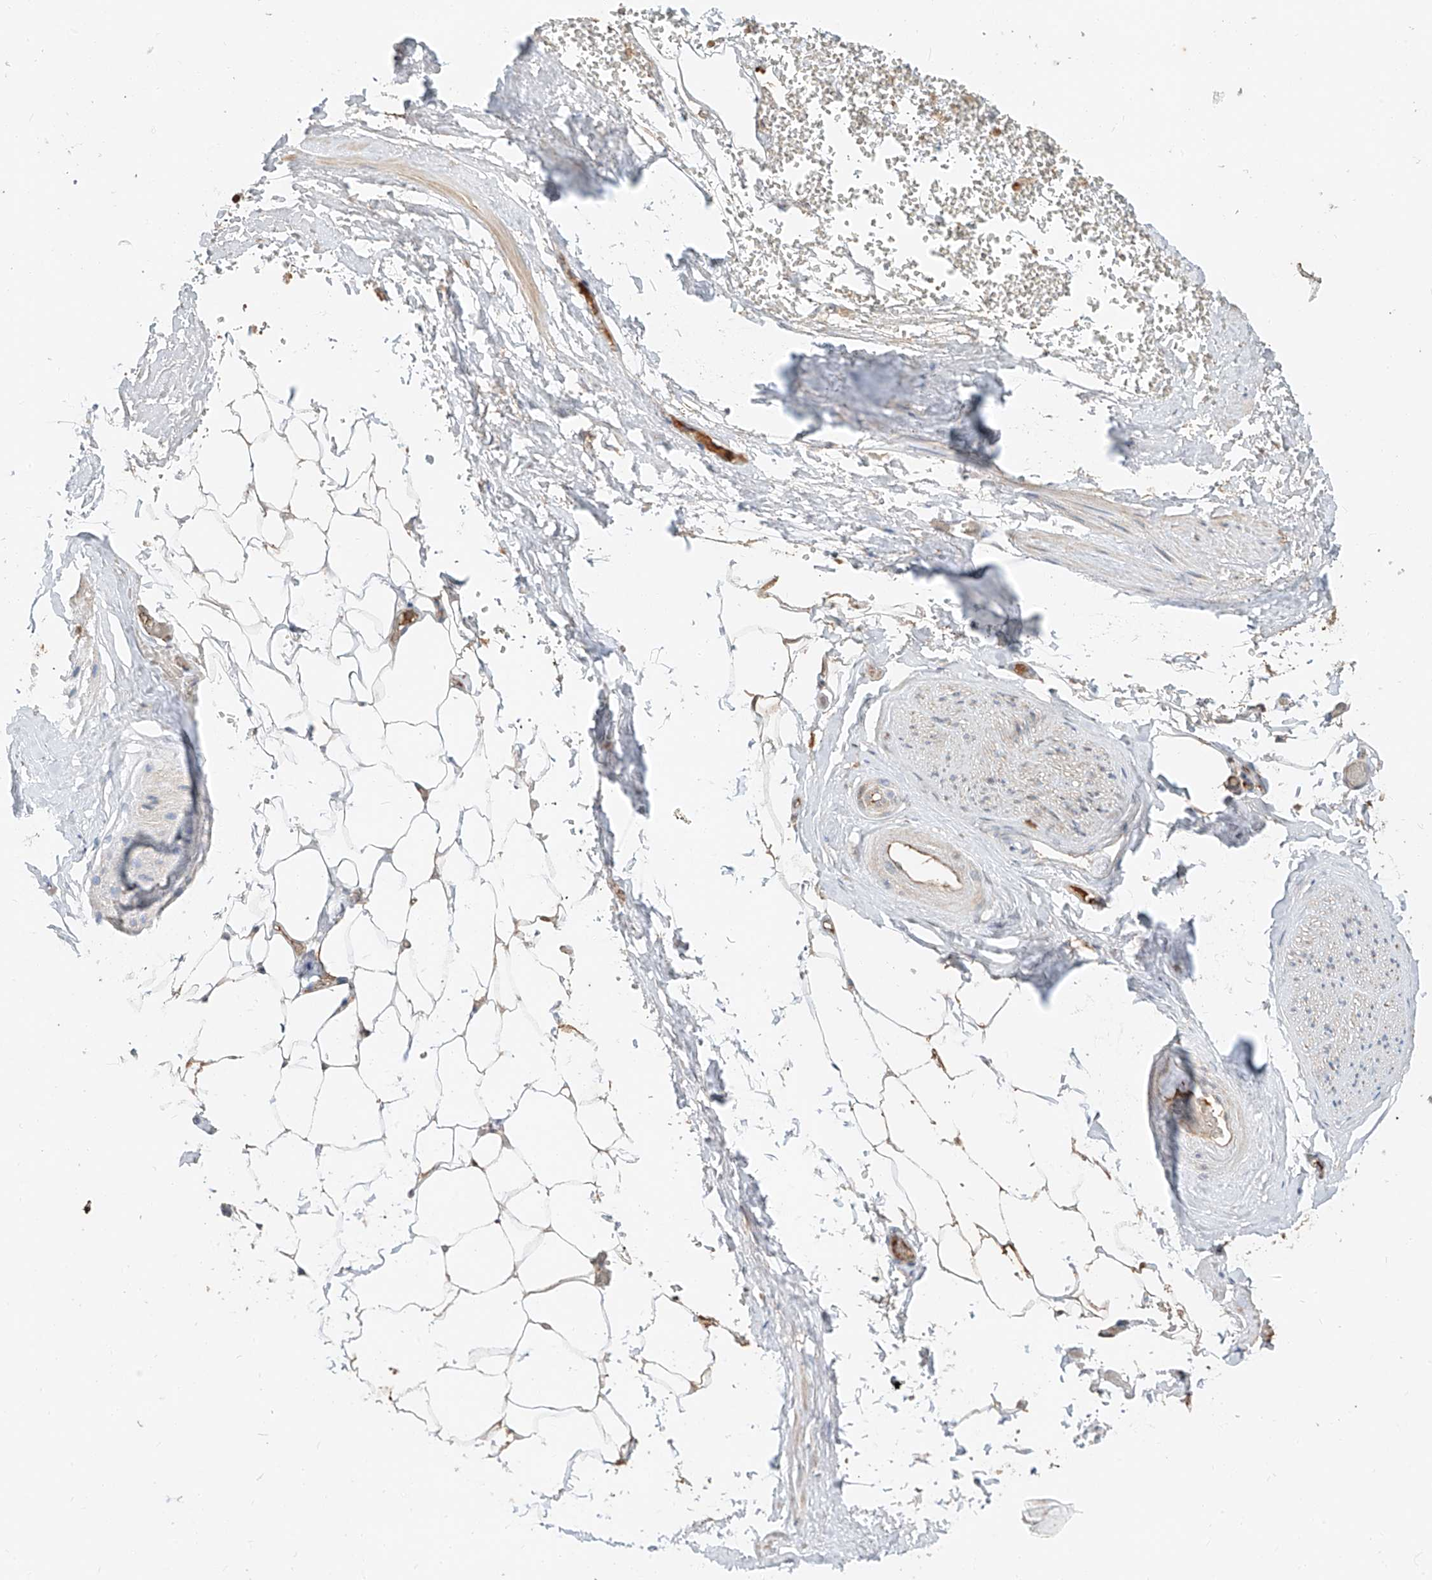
{"staining": {"intensity": "weak", "quantity": ">75%", "location": "cytoplasmic/membranous"}, "tissue": "adipose tissue", "cell_type": "Adipocytes", "image_type": "normal", "snomed": [{"axis": "morphology", "description": "Normal tissue, NOS"}, {"axis": "morphology", "description": "Adenocarcinoma, Low grade"}, {"axis": "topography", "description": "Prostate"}, {"axis": "topography", "description": "Peripheral nerve tissue"}], "caption": "DAB immunohistochemical staining of normal human adipose tissue exhibits weak cytoplasmic/membranous protein expression in about >75% of adipocytes. Nuclei are stained in blue.", "gene": "CEP162", "patient": {"sex": "male", "age": 63}}